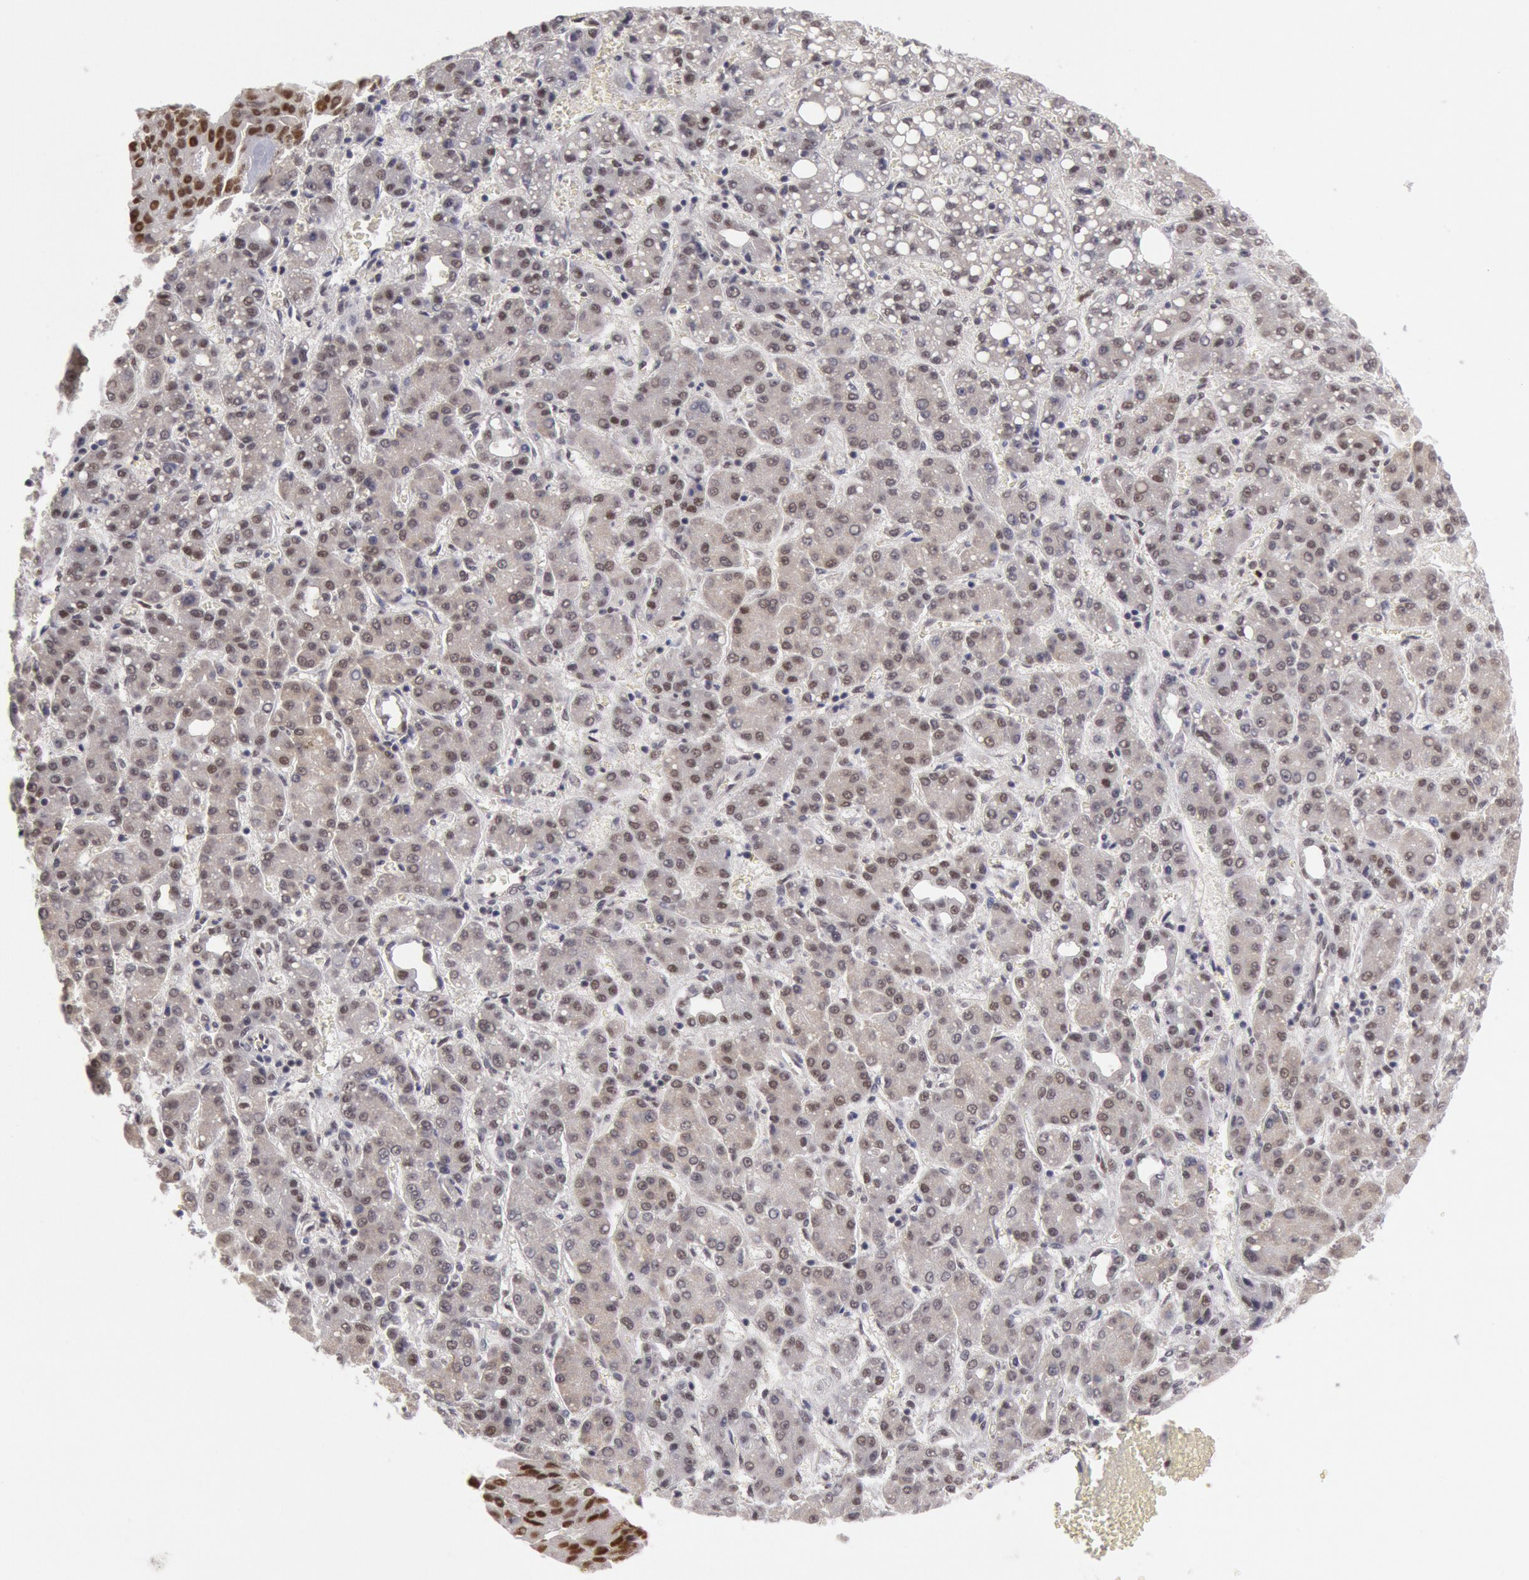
{"staining": {"intensity": "negative", "quantity": "none", "location": "none"}, "tissue": "liver cancer", "cell_type": "Tumor cells", "image_type": "cancer", "snomed": [{"axis": "morphology", "description": "Carcinoma, Hepatocellular, NOS"}, {"axis": "topography", "description": "Liver"}], "caption": "A histopathology image of human liver hepatocellular carcinoma is negative for staining in tumor cells.", "gene": "PPP4R3B", "patient": {"sex": "male", "age": 69}}